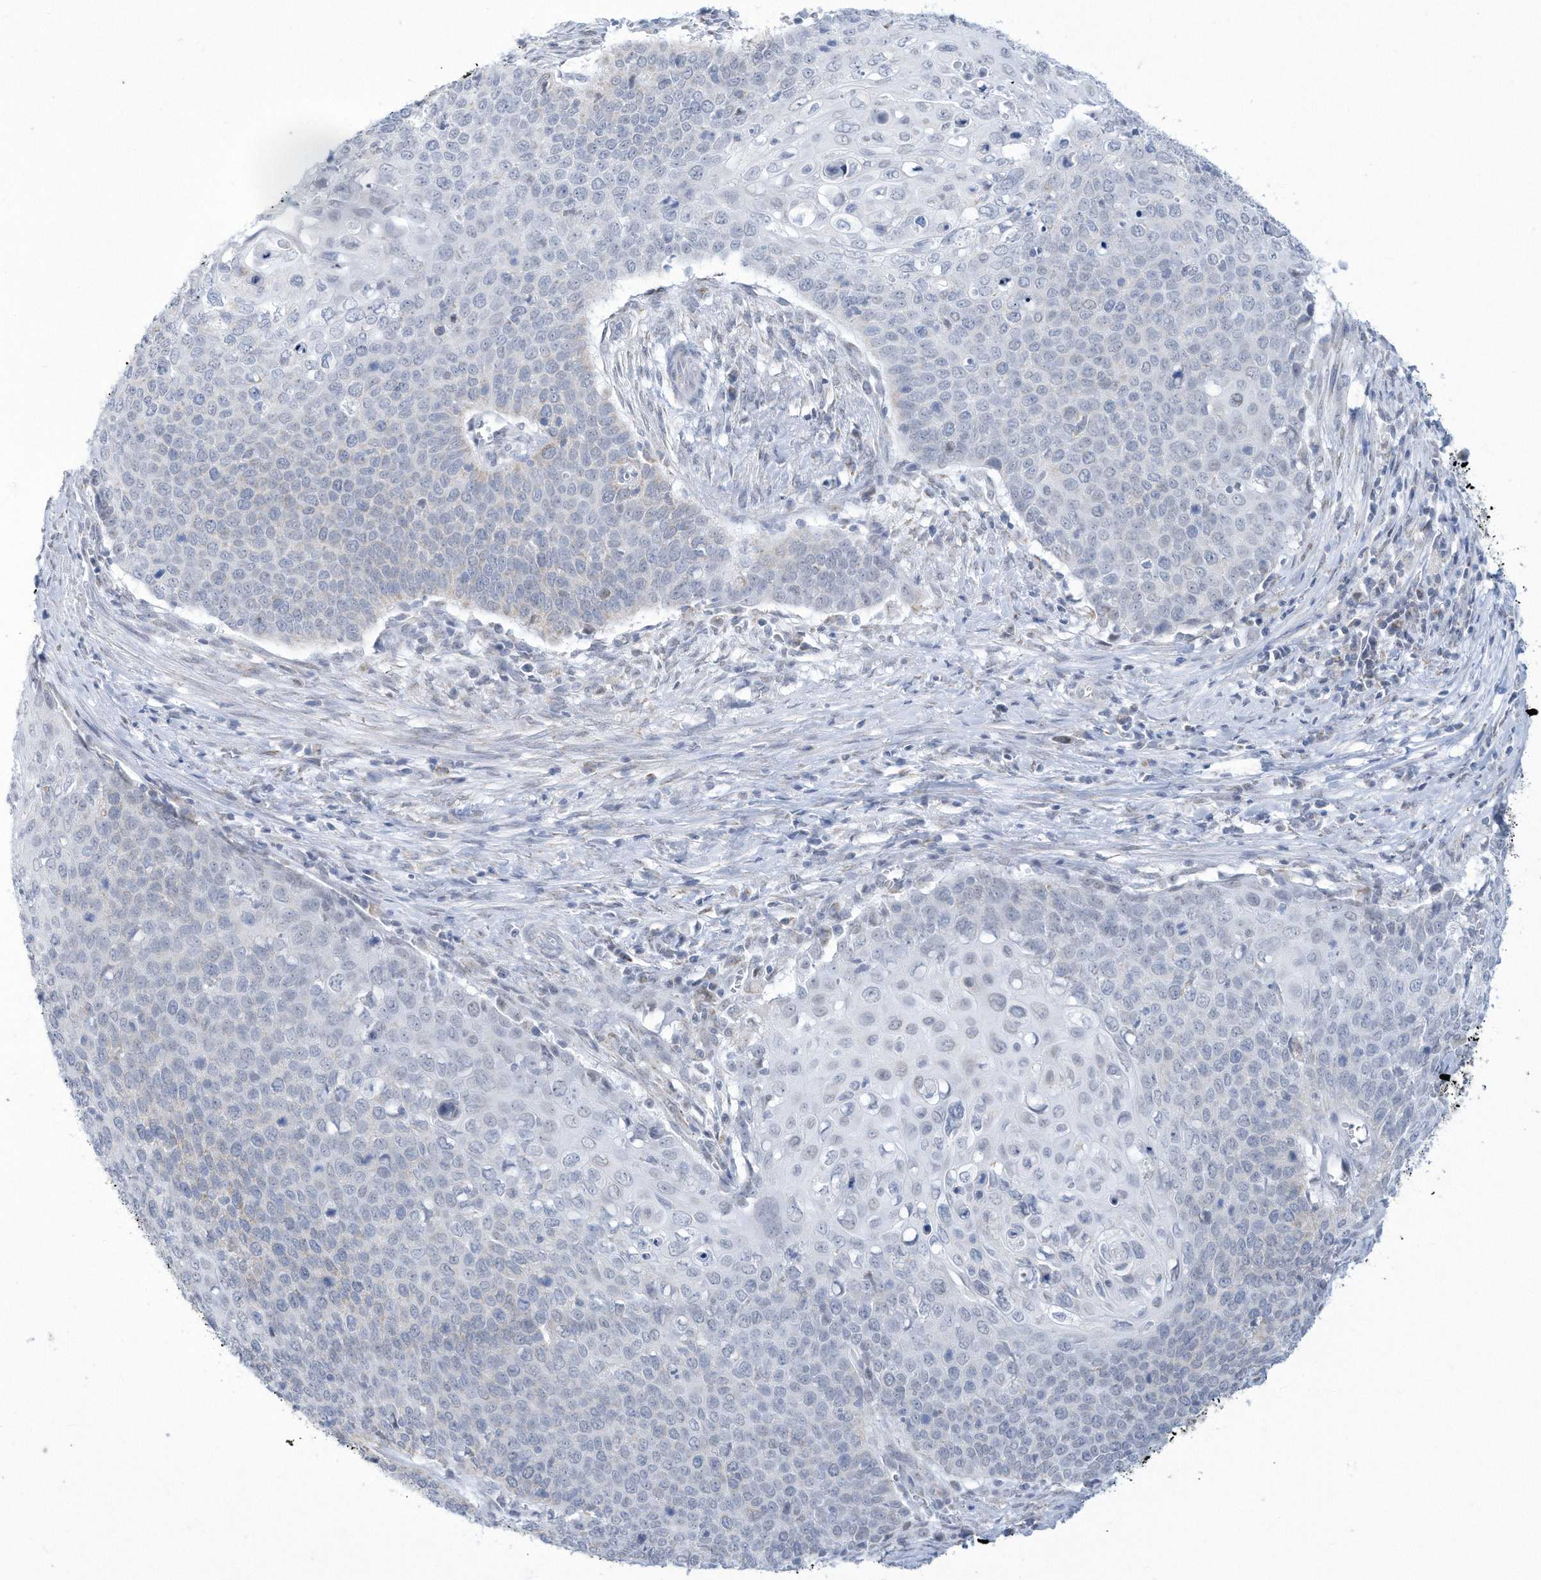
{"staining": {"intensity": "negative", "quantity": "none", "location": "none"}, "tissue": "cervical cancer", "cell_type": "Tumor cells", "image_type": "cancer", "snomed": [{"axis": "morphology", "description": "Squamous cell carcinoma, NOS"}, {"axis": "topography", "description": "Cervix"}], "caption": "DAB immunohistochemical staining of cervical squamous cell carcinoma shows no significant expression in tumor cells.", "gene": "ALDH6A1", "patient": {"sex": "female", "age": 39}}